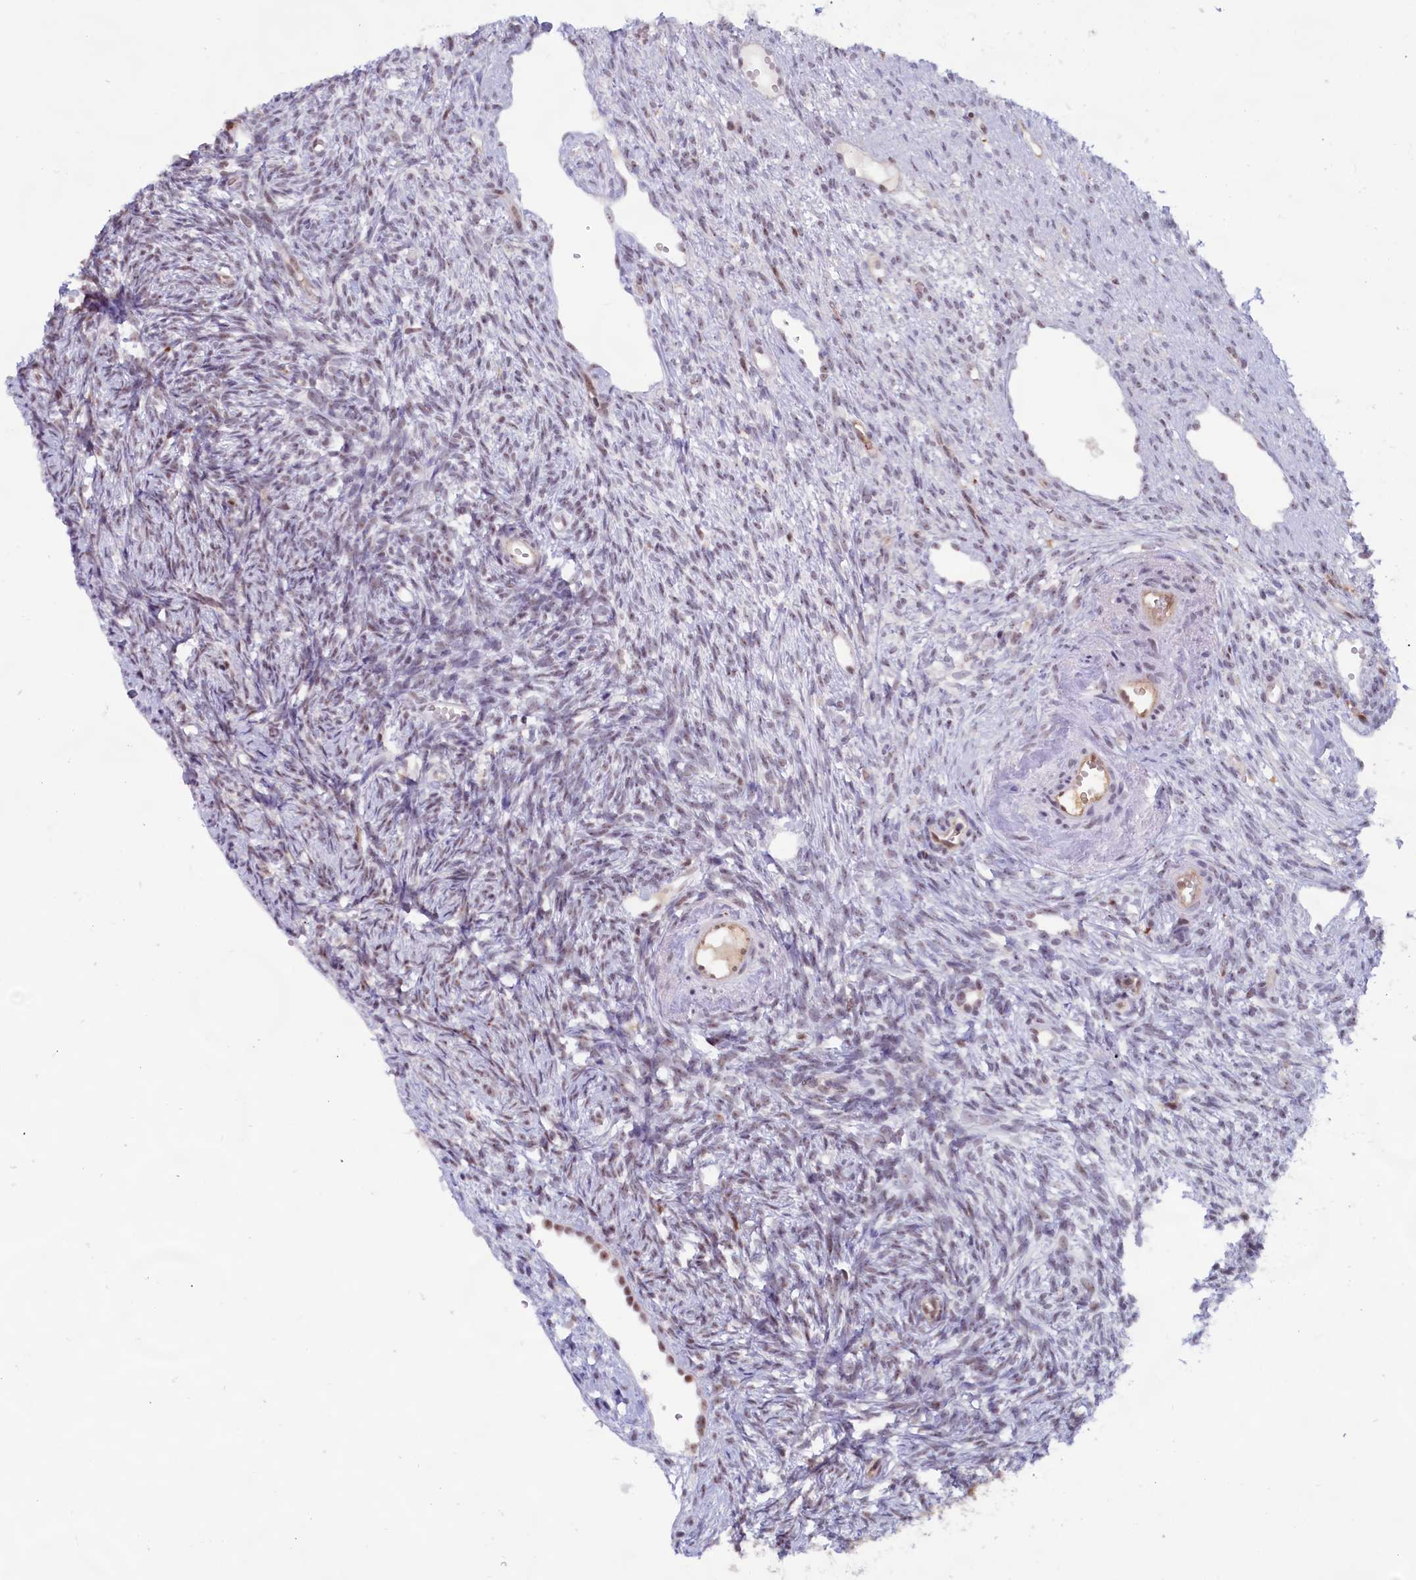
{"staining": {"intensity": "weak", "quantity": "<25%", "location": "nuclear"}, "tissue": "ovary", "cell_type": "Ovarian stroma cells", "image_type": "normal", "snomed": [{"axis": "morphology", "description": "Normal tissue, NOS"}, {"axis": "topography", "description": "Ovary"}], "caption": "Immunohistochemical staining of normal human ovary shows no significant positivity in ovarian stroma cells.", "gene": "C1D", "patient": {"sex": "female", "age": 51}}